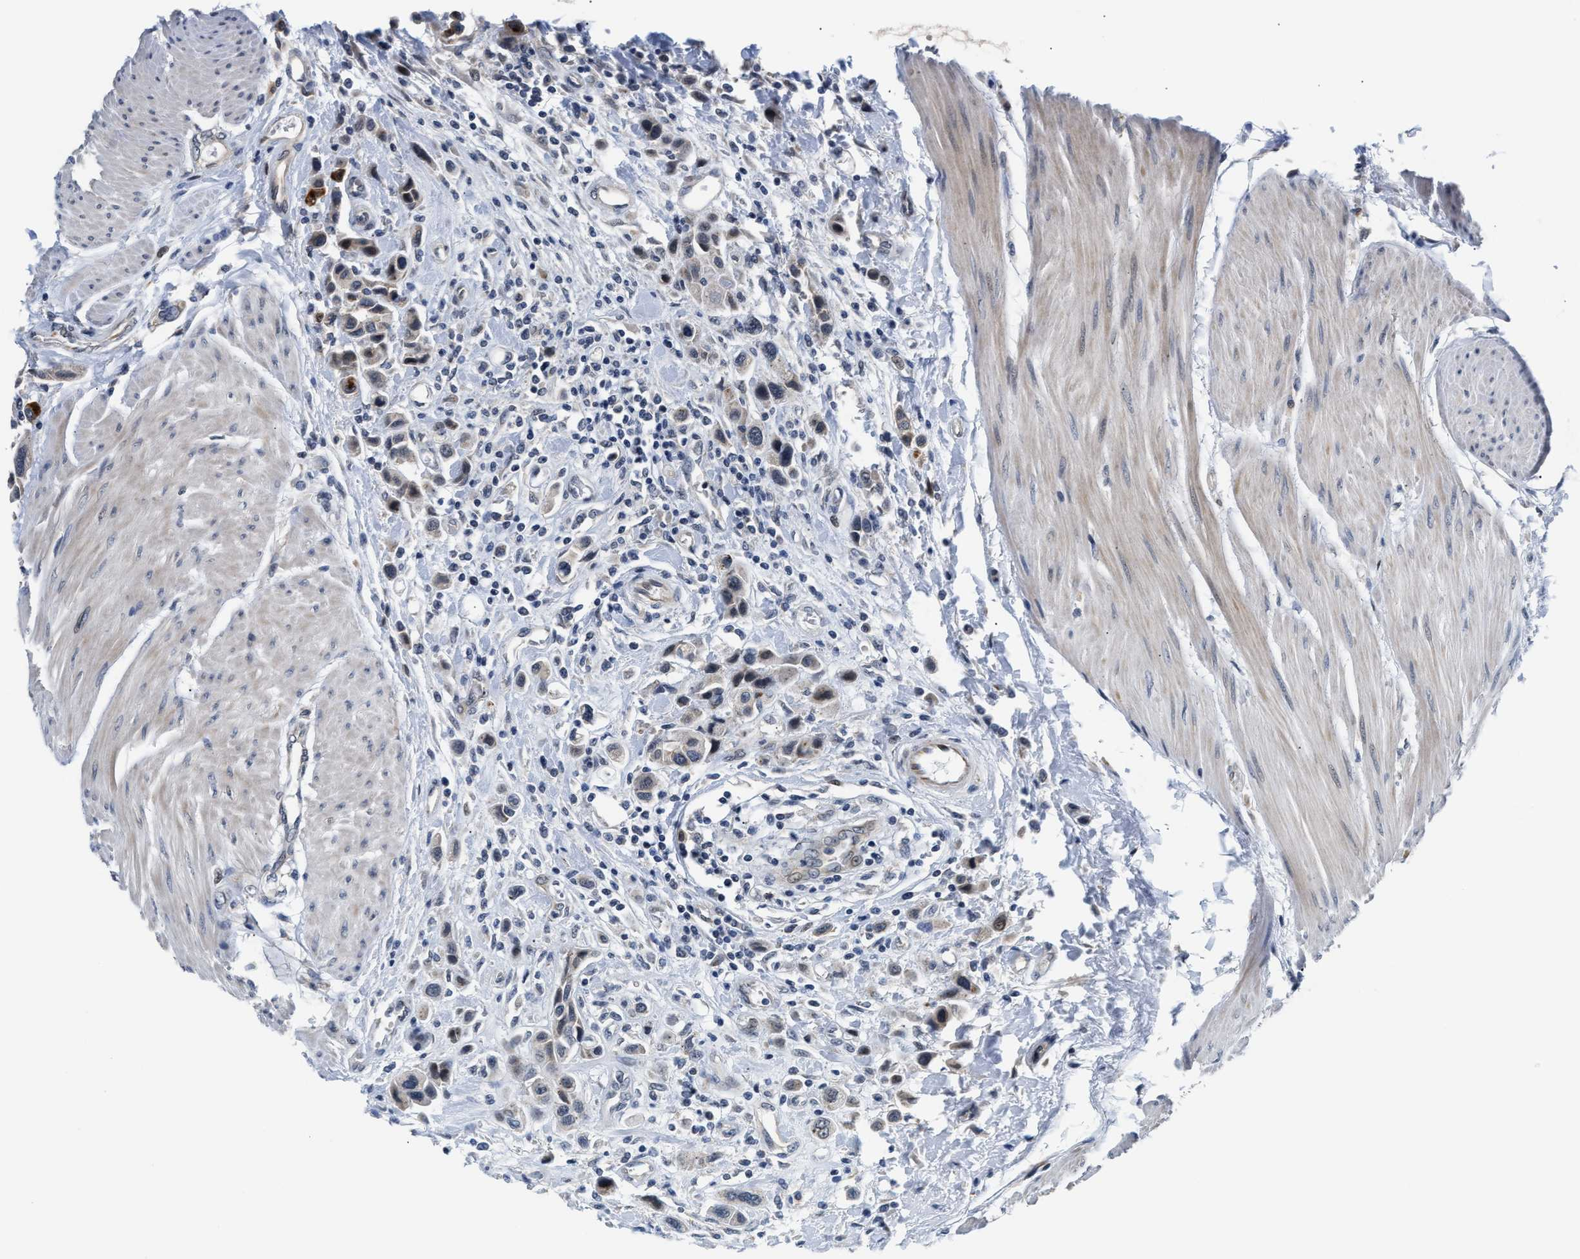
{"staining": {"intensity": "weak", "quantity": "25%-75%", "location": "cytoplasmic/membranous,nuclear"}, "tissue": "urothelial cancer", "cell_type": "Tumor cells", "image_type": "cancer", "snomed": [{"axis": "morphology", "description": "Urothelial carcinoma, High grade"}, {"axis": "topography", "description": "Urinary bladder"}], "caption": "DAB immunohistochemical staining of urothelial cancer reveals weak cytoplasmic/membranous and nuclear protein positivity in approximately 25%-75% of tumor cells.", "gene": "PPM1H", "patient": {"sex": "male", "age": 50}}